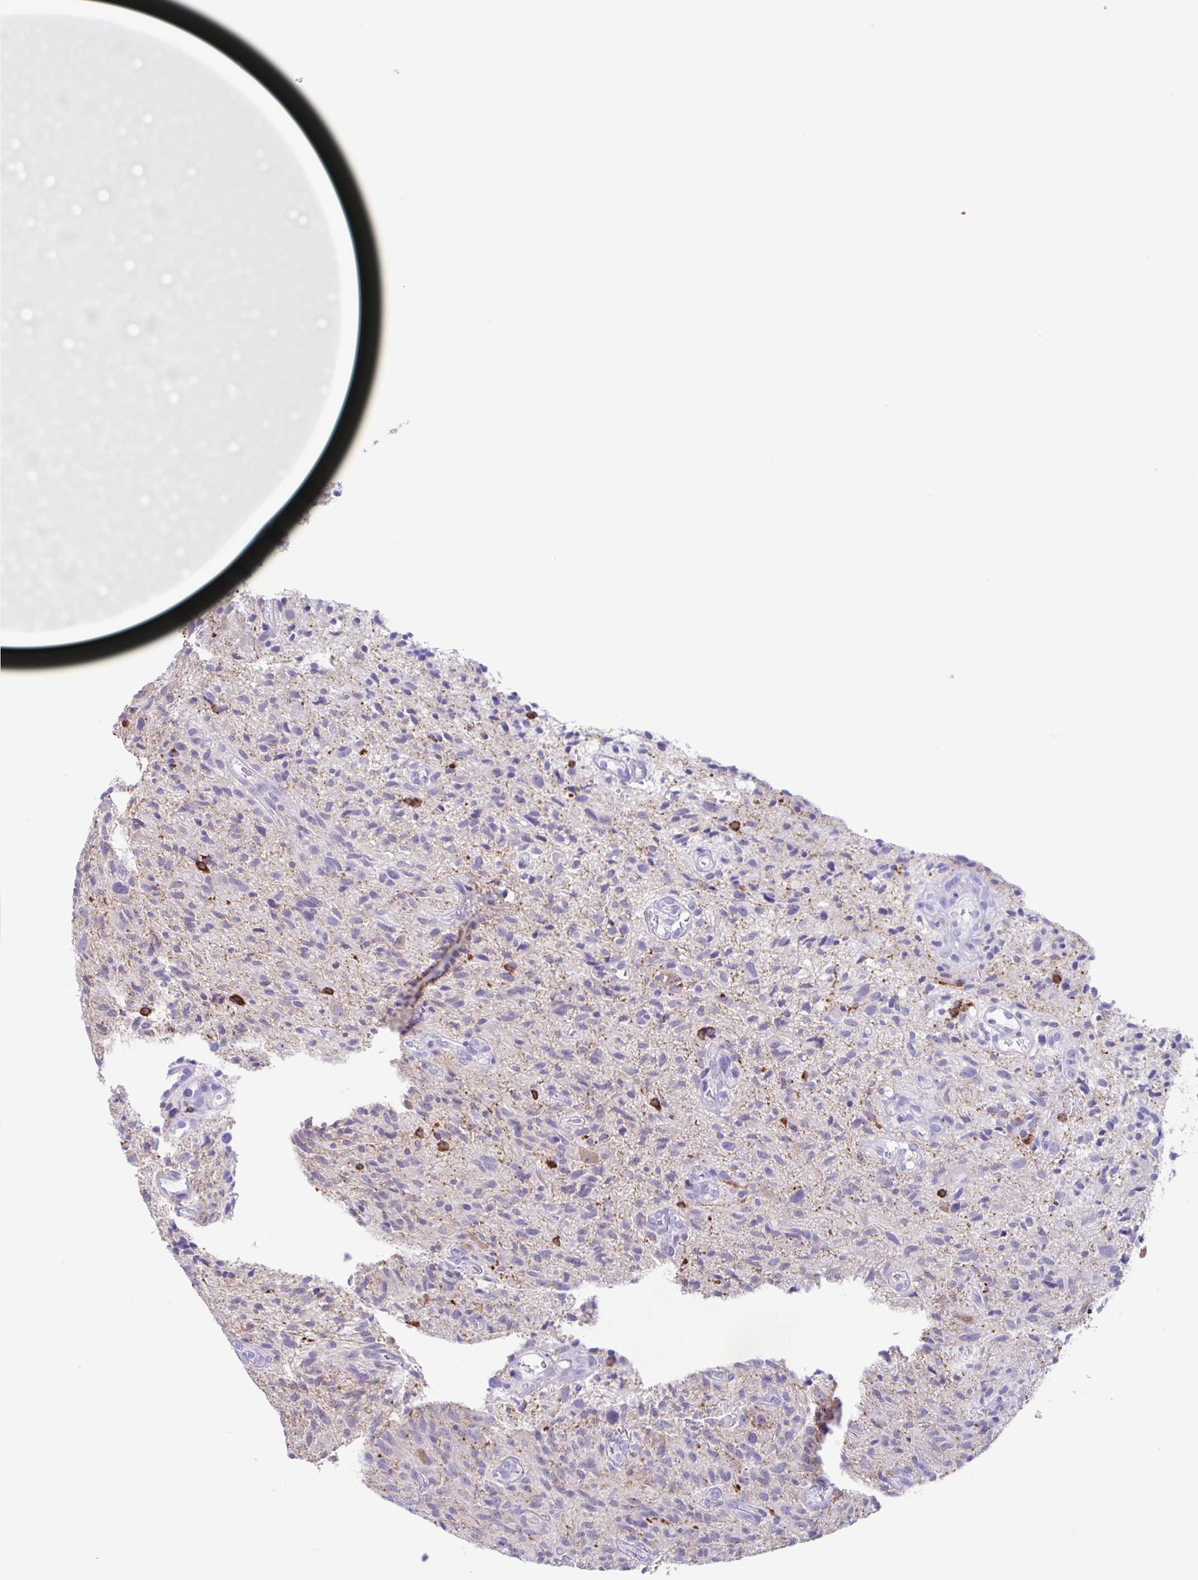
{"staining": {"intensity": "negative", "quantity": "none", "location": "none"}, "tissue": "glioma", "cell_type": "Tumor cells", "image_type": "cancer", "snomed": [{"axis": "morphology", "description": "Glioma, malignant, High grade"}, {"axis": "topography", "description": "Brain"}], "caption": "A high-resolution image shows immunohistochemistry (IHC) staining of glioma, which exhibits no significant staining in tumor cells.", "gene": "TPD52", "patient": {"sex": "male", "age": 75}}